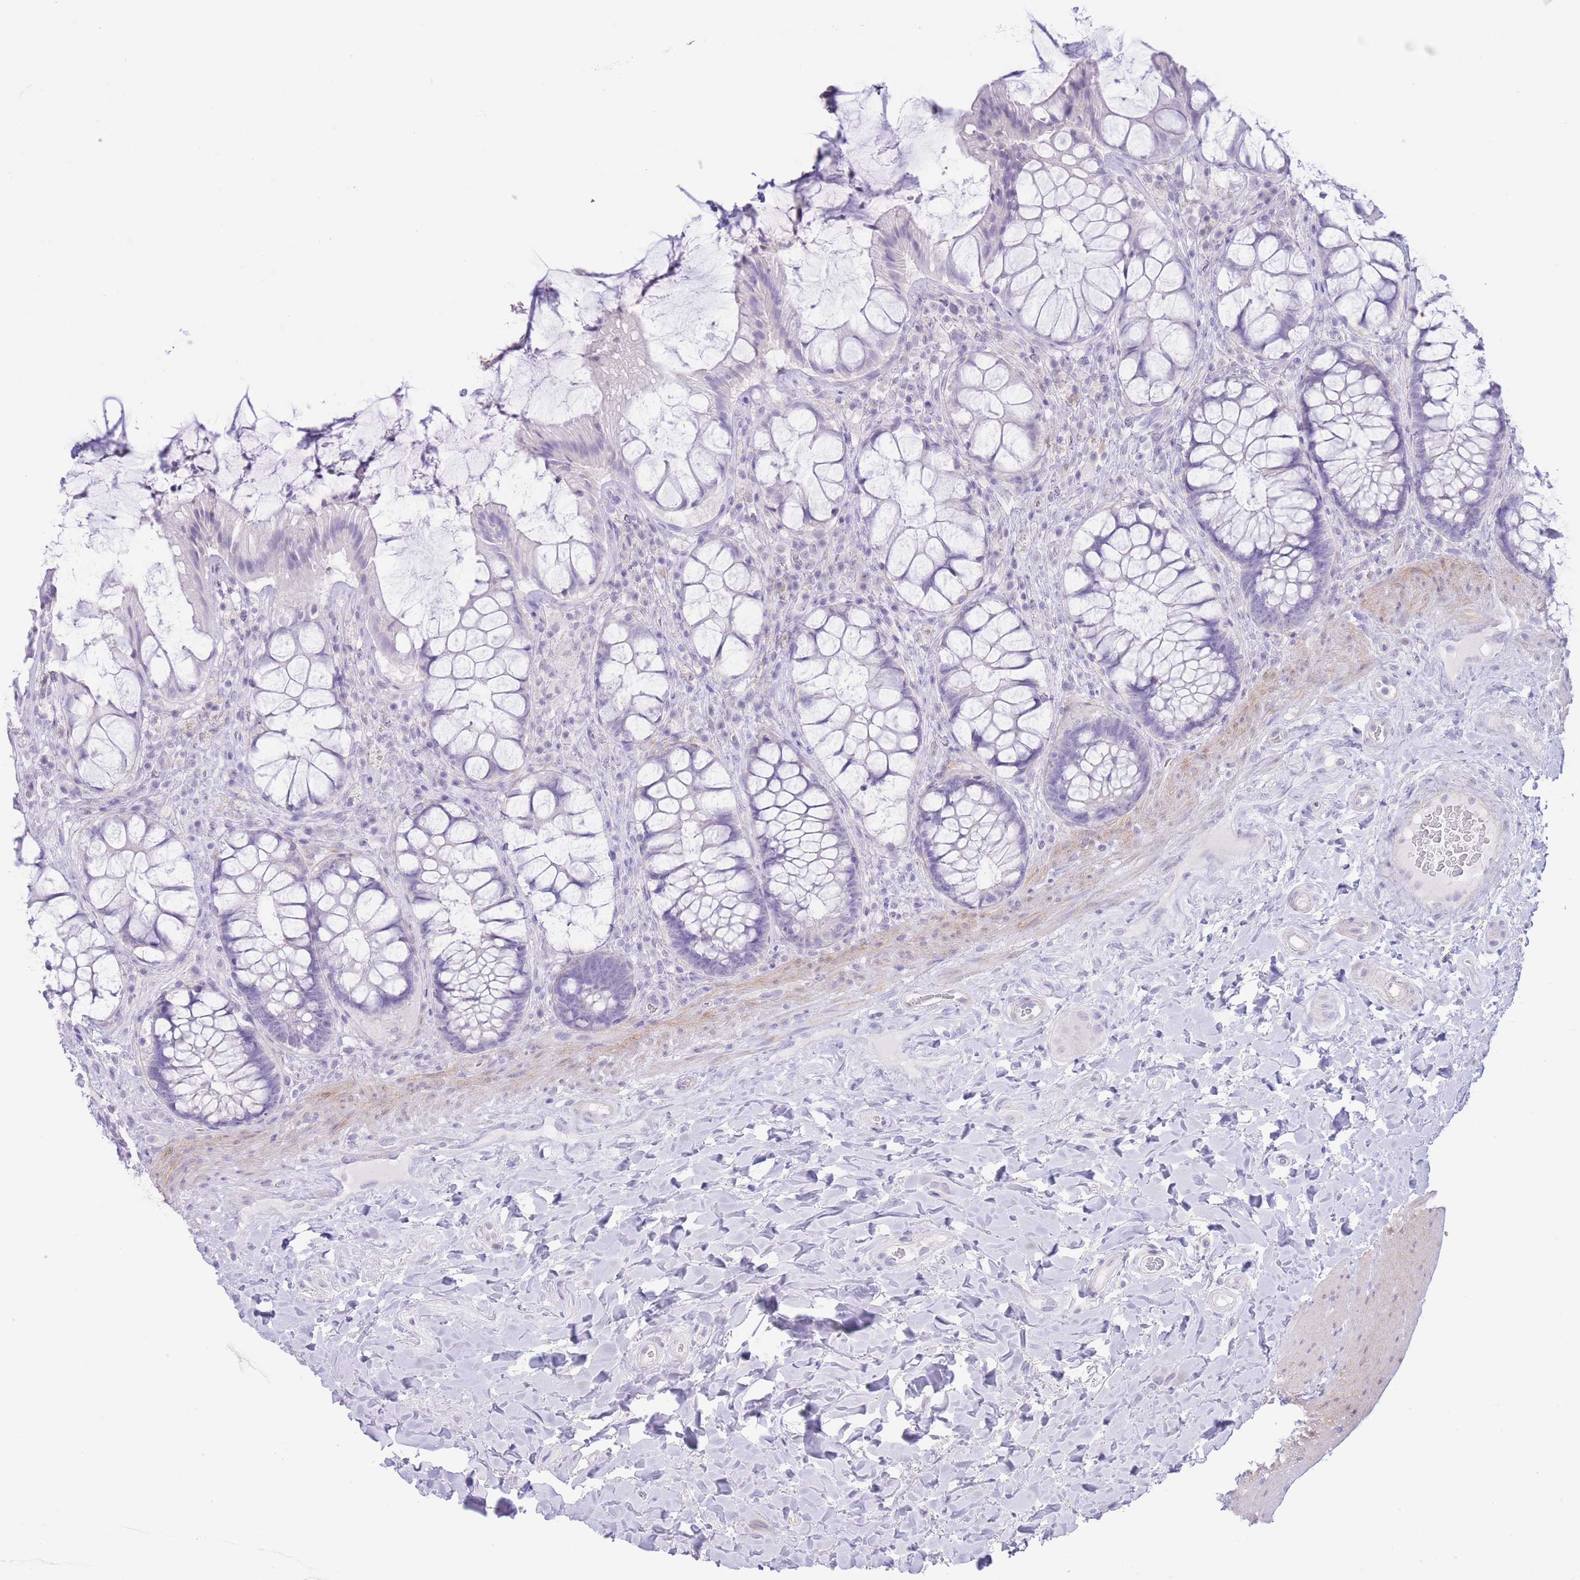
{"staining": {"intensity": "negative", "quantity": "none", "location": "none"}, "tissue": "rectum", "cell_type": "Glandular cells", "image_type": "normal", "snomed": [{"axis": "morphology", "description": "Normal tissue, NOS"}, {"axis": "topography", "description": "Rectum"}], "caption": "There is no significant positivity in glandular cells of rectum. The staining was performed using DAB to visualize the protein expression in brown, while the nuclei were stained in blue with hematoxylin (Magnification: 20x).", "gene": "PKLR", "patient": {"sex": "female", "age": 58}}